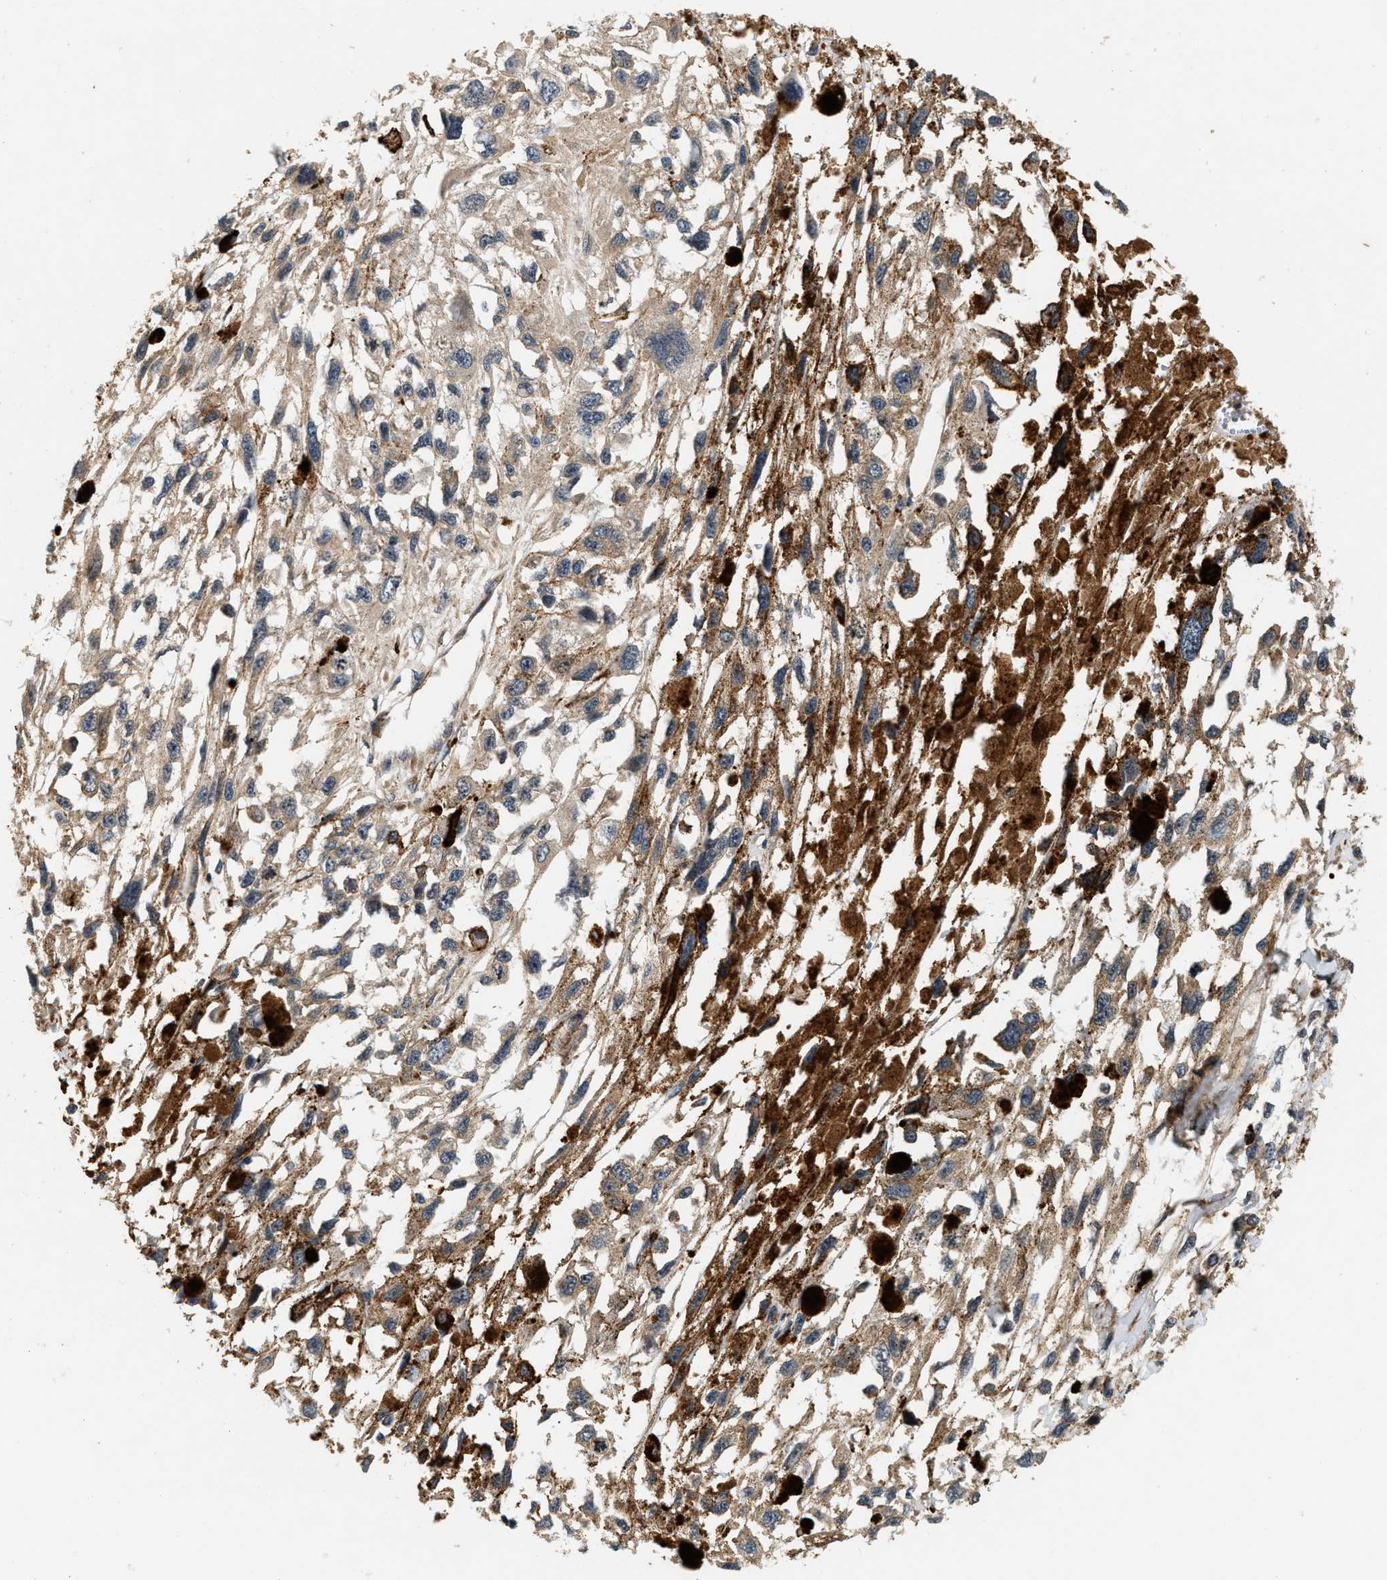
{"staining": {"intensity": "weak", "quantity": ">75%", "location": "cytoplasmic/membranous"}, "tissue": "melanoma", "cell_type": "Tumor cells", "image_type": "cancer", "snomed": [{"axis": "morphology", "description": "Malignant melanoma, Metastatic site"}, {"axis": "topography", "description": "Lymph node"}], "caption": "DAB (3,3'-diaminobenzidine) immunohistochemical staining of malignant melanoma (metastatic site) reveals weak cytoplasmic/membranous protein positivity in approximately >75% of tumor cells. The staining was performed using DAB, with brown indicating positive protein expression. Nuclei are stained blue with hematoxylin.", "gene": "SAMD9", "patient": {"sex": "male", "age": 59}}